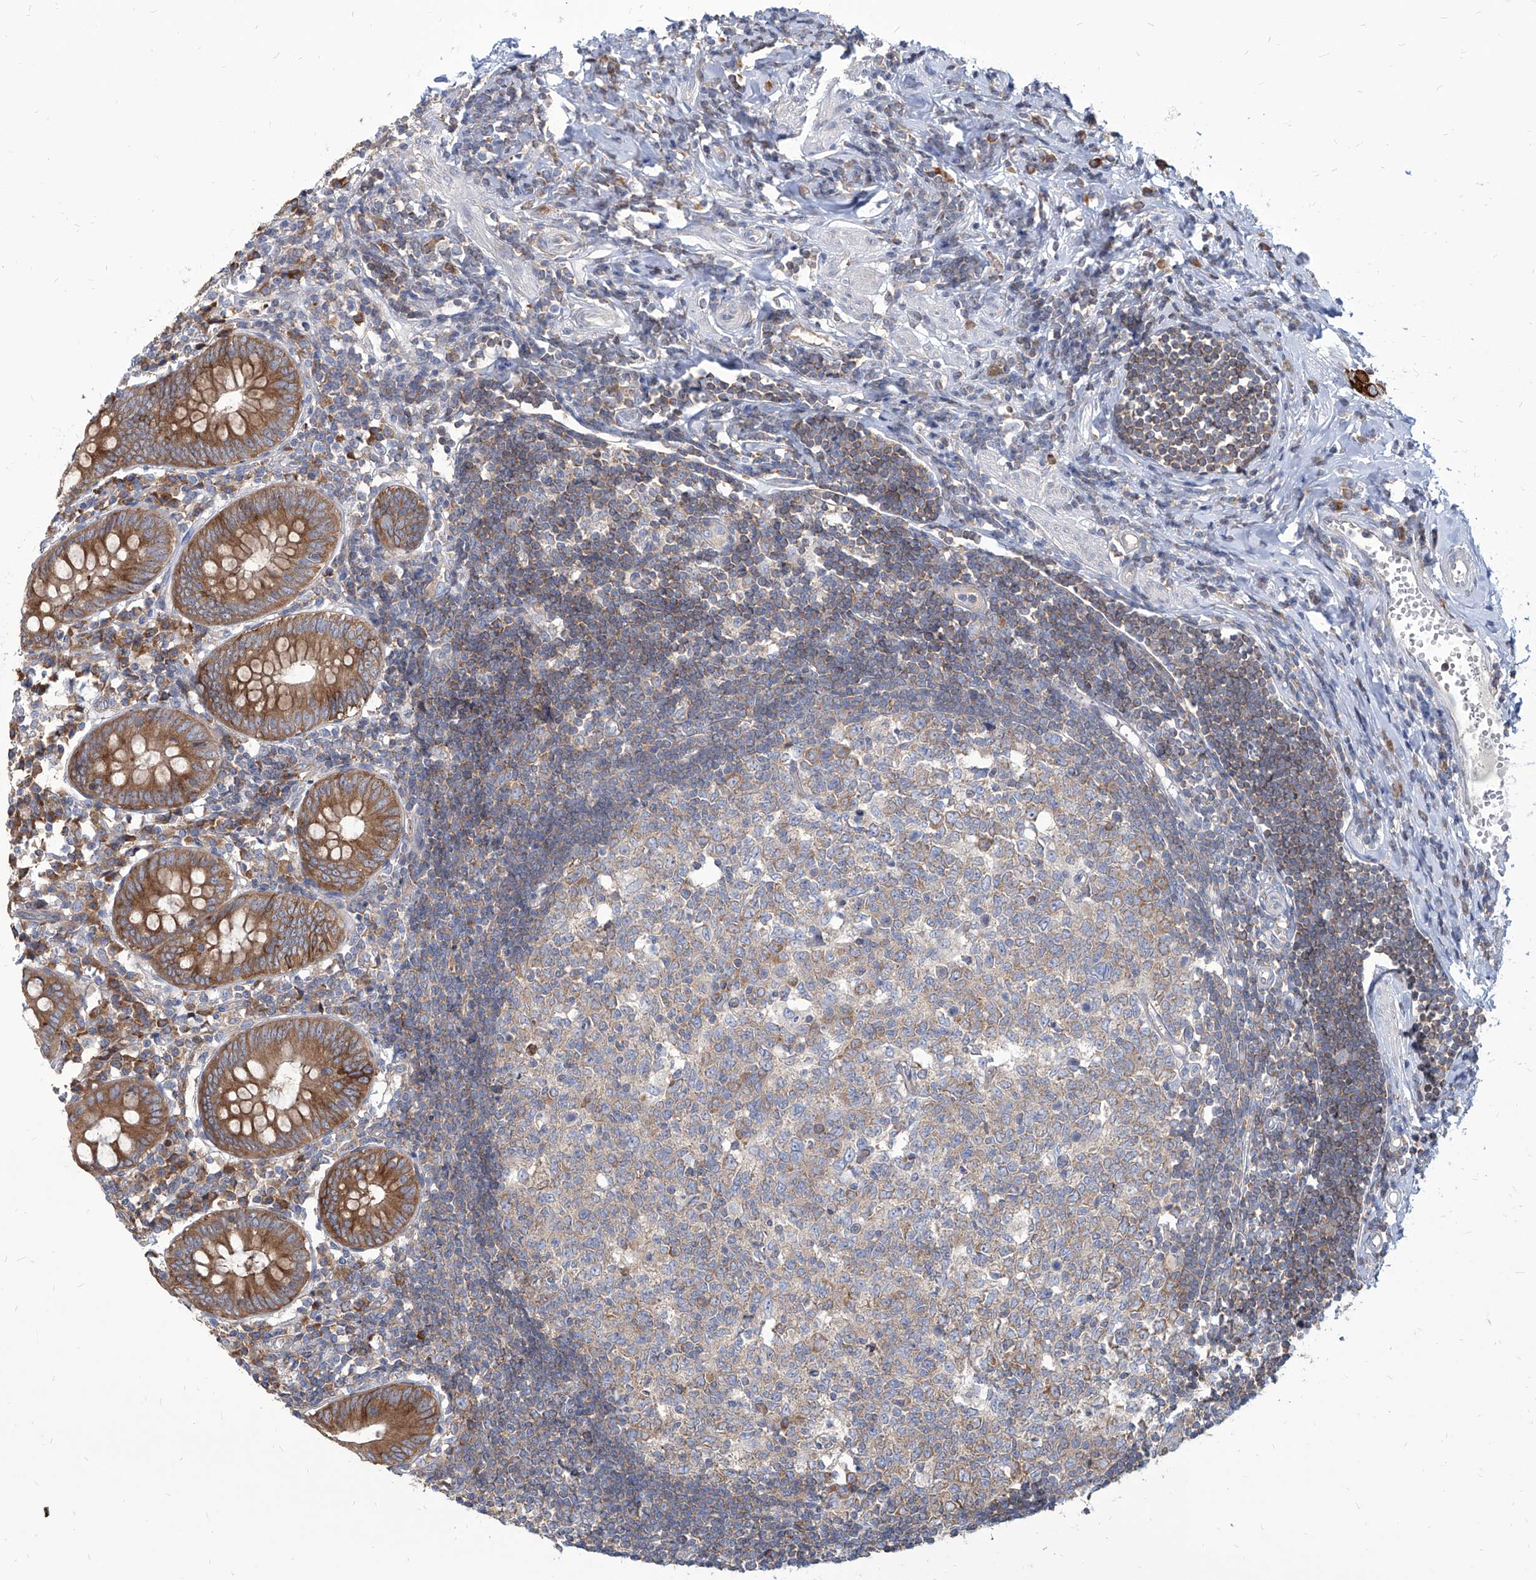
{"staining": {"intensity": "strong", "quantity": ">75%", "location": "cytoplasmic/membranous"}, "tissue": "appendix", "cell_type": "Glandular cells", "image_type": "normal", "snomed": [{"axis": "morphology", "description": "Normal tissue, NOS"}, {"axis": "topography", "description": "Appendix"}], "caption": "Glandular cells display high levels of strong cytoplasmic/membranous staining in about >75% of cells in benign appendix.", "gene": "FAM83B", "patient": {"sex": "female", "age": 54}}